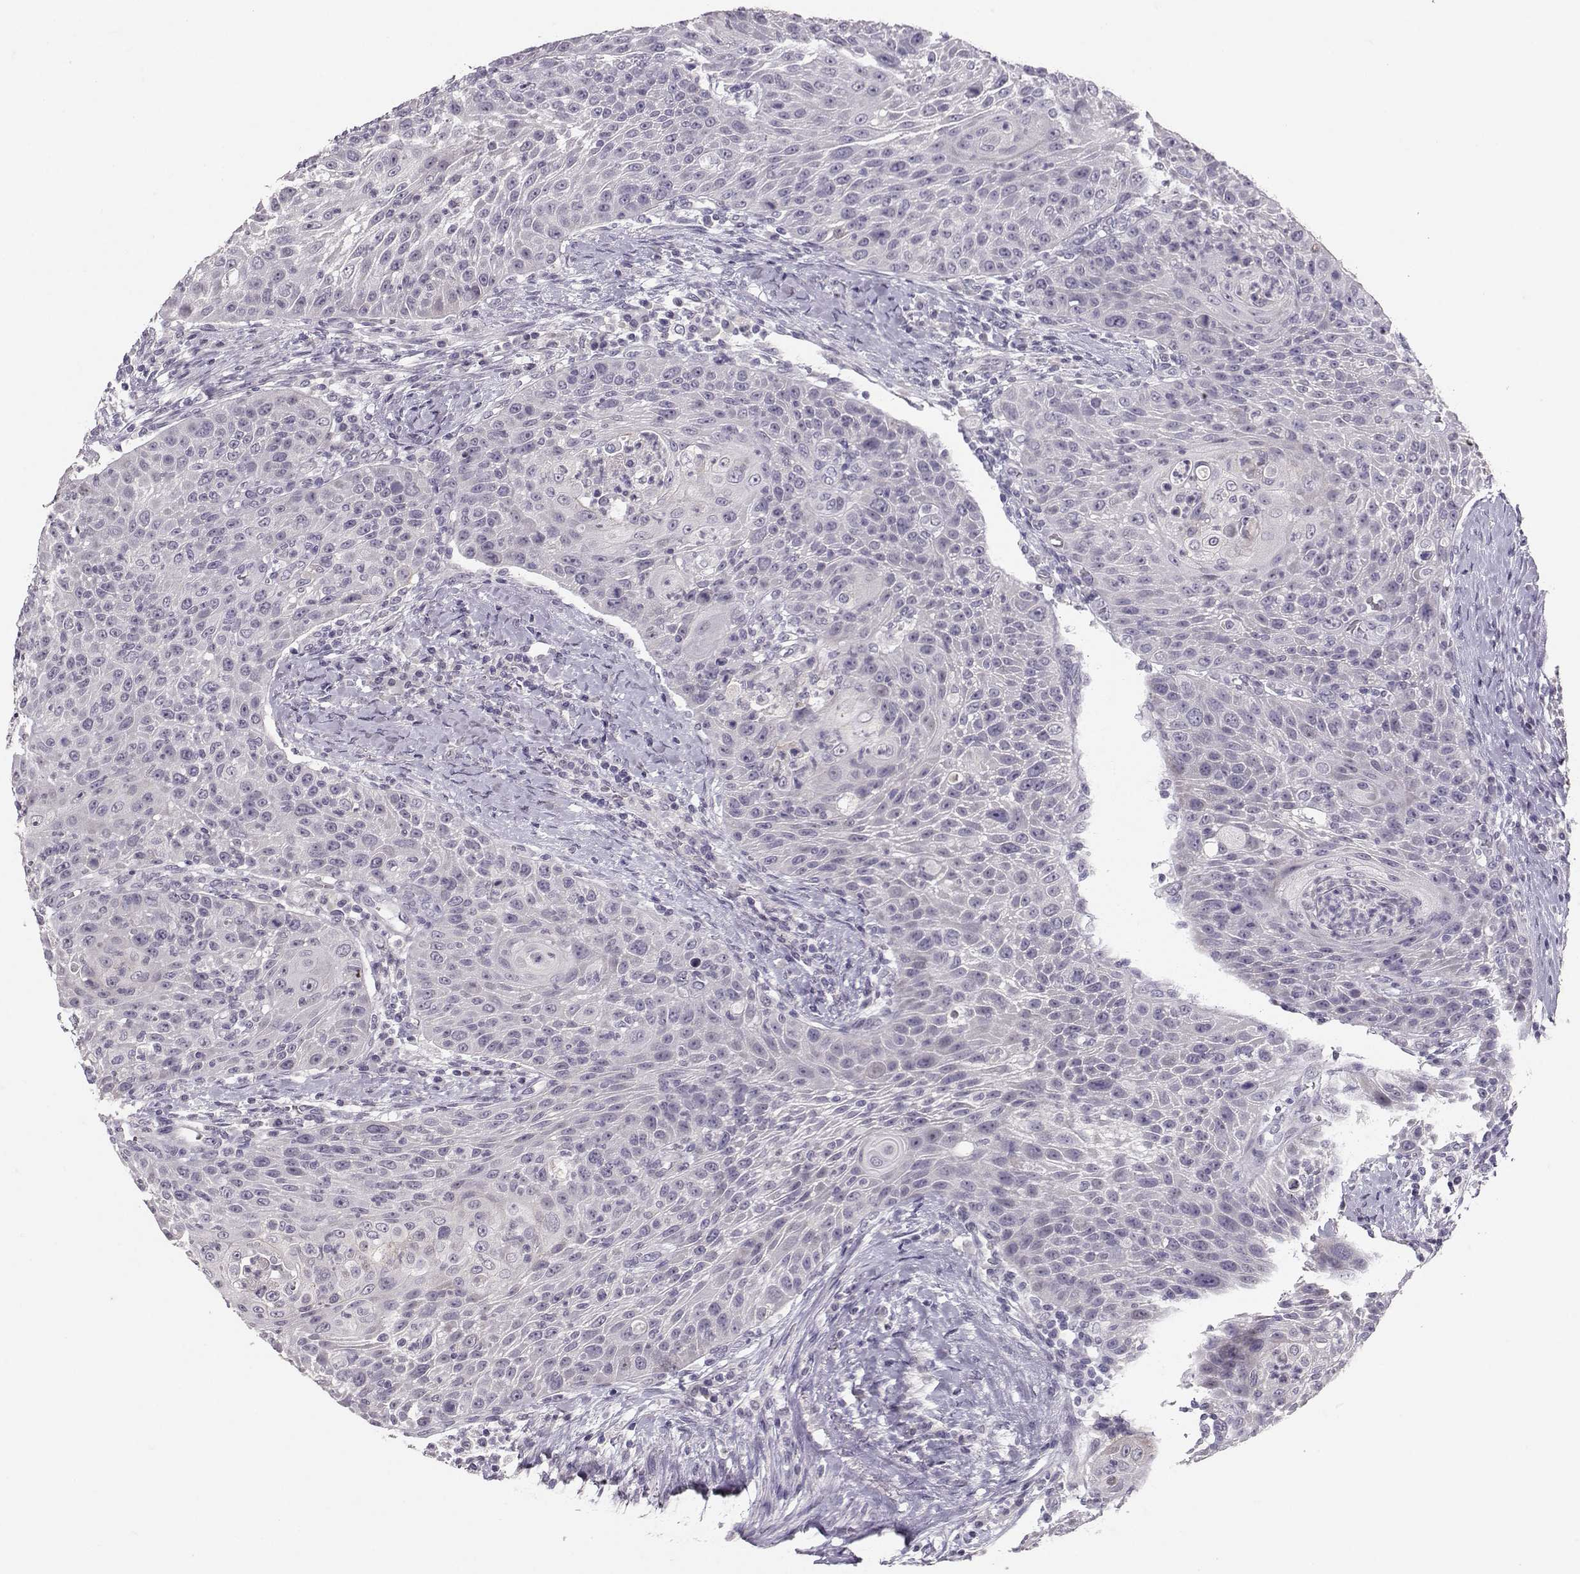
{"staining": {"intensity": "negative", "quantity": "none", "location": "none"}, "tissue": "head and neck cancer", "cell_type": "Tumor cells", "image_type": "cancer", "snomed": [{"axis": "morphology", "description": "Squamous cell carcinoma, NOS"}, {"axis": "topography", "description": "Head-Neck"}], "caption": "Tumor cells show no significant protein expression in squamous cell carcinoma (head and neck).", "gene": "PKP2", "patient": {"sex": "male", "age": 69}}